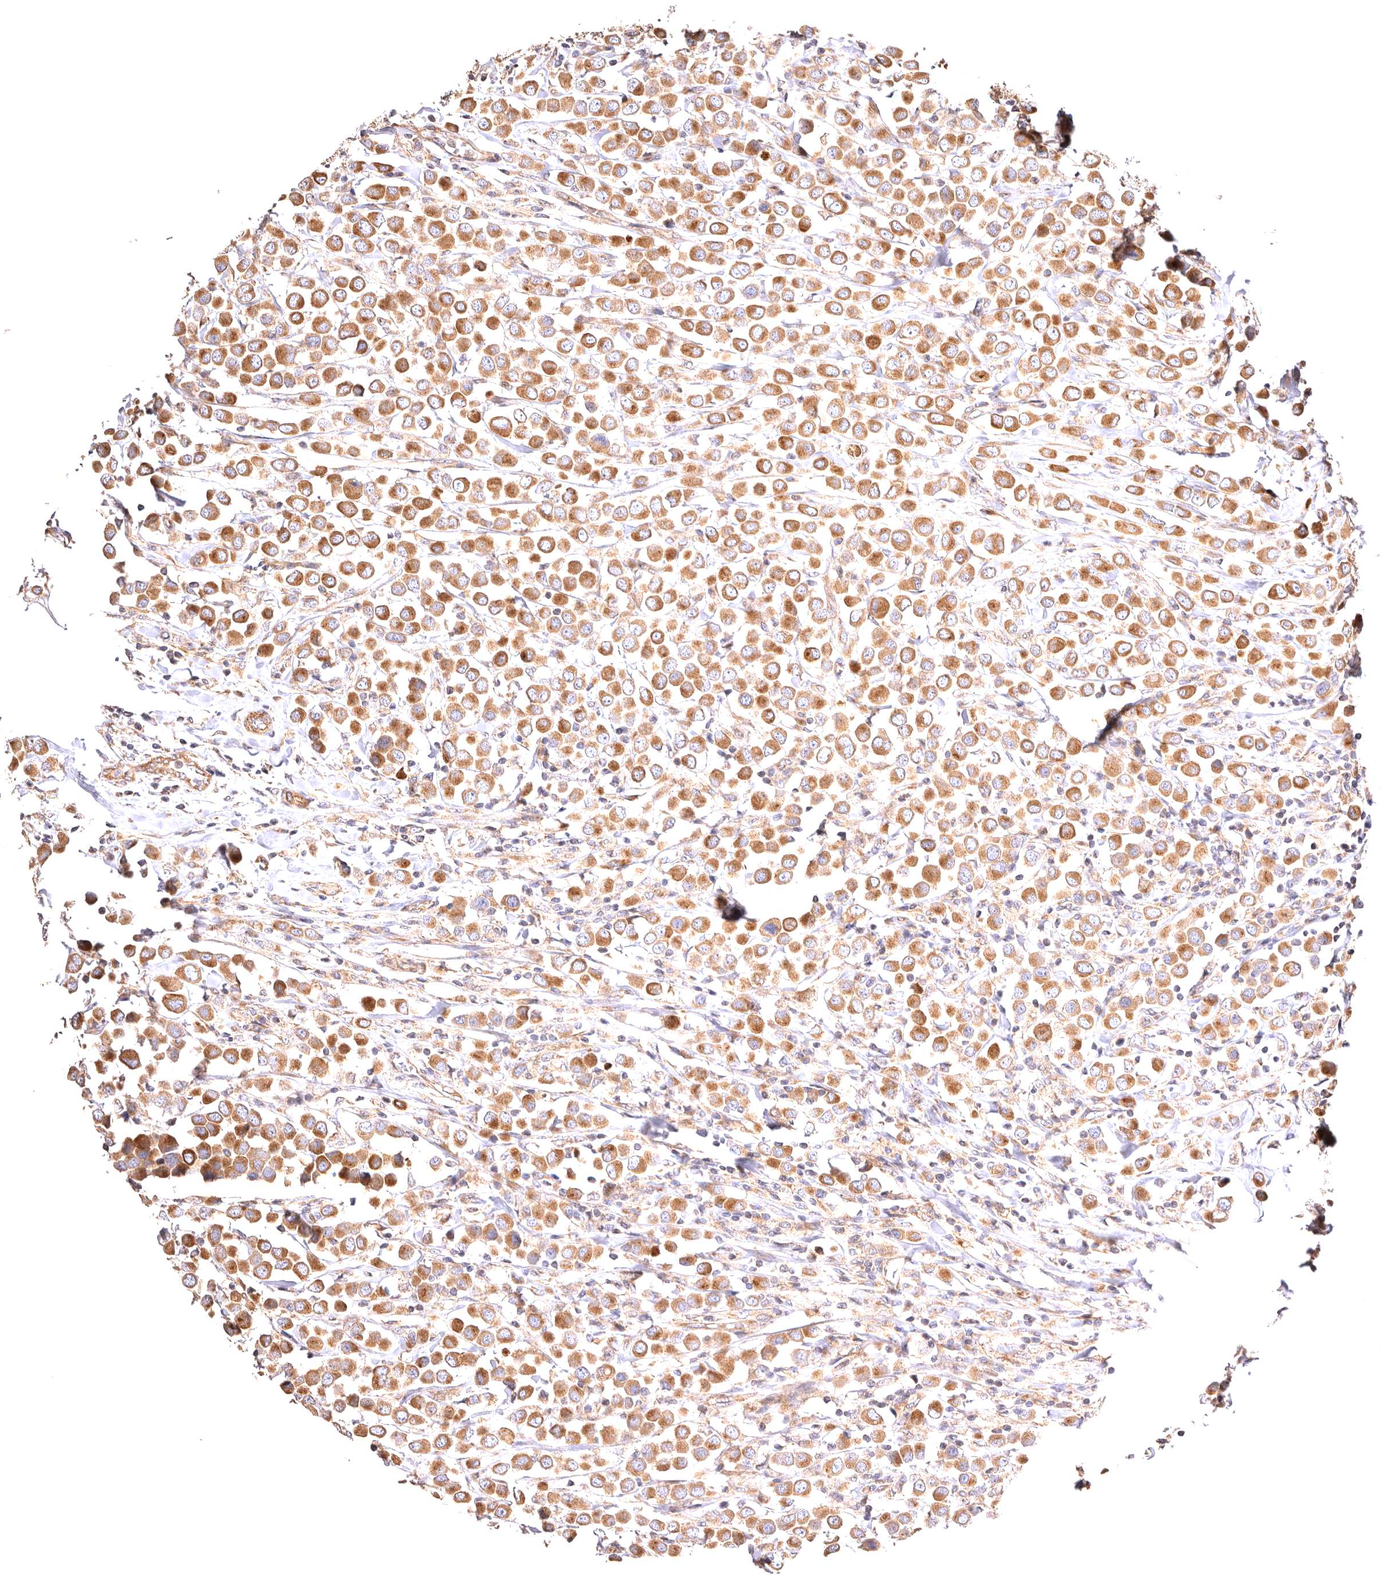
{"staining": {"intensity": "moderate", "quantity": ">75%", "location": "cytoplasmic/membranous"}, "tissue": "breast cancer", "cell_type": "Tumor cells", "image_type": "cancer", "snomed": [{"axis": "morphology", "description": "Duct carcinoma"}, {"axis": "topography", "description": "Breast"}], "caption": "DAB (3,3'-diaminobenzidine) immunohistochemical staining of human breast invasive ductal carcinoma reveals moderate cytoplasmic/membranous protein expression in approximately >75% of tumor cells.", "gene": "VPS45", "patient": {"sex": "female", "age": 61}}